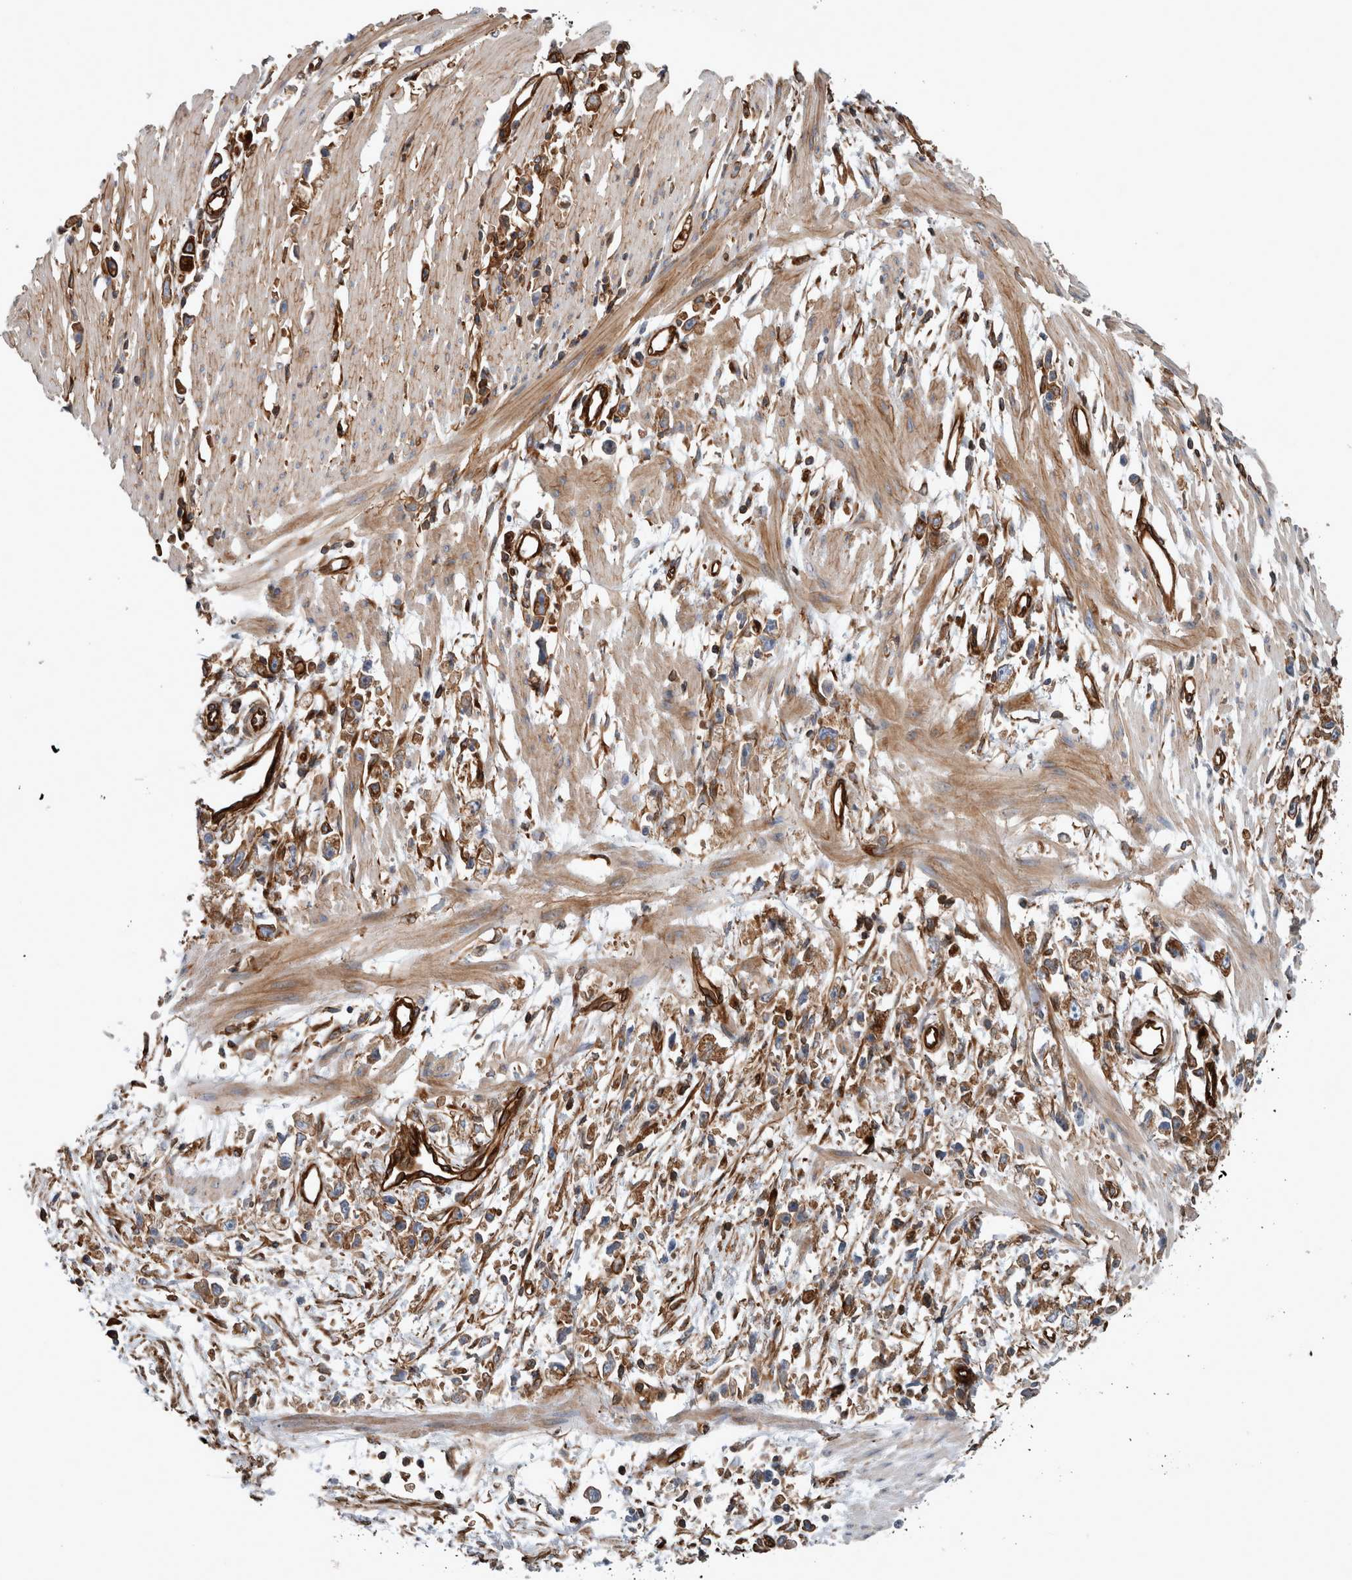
{"staining": {"intensity": "strong", "quantity": ">75%", "location": "cytoplasmic/membranous"}, "tissue": "stomach cancer", "cell_type": "Tumor cells", "image_type": "cancer", "snomed": [{"axis": "morphology", "description": "Adenocarcinoma, NOS"}, {"axis": "topography", "description": "Stomach"}], "caption": "Tumor cells reveal high levels of strong cytoplasmic/membranous positivity in about >75% of cells in stomach cancer (adenocarcinoma).", "gene": "PLEC", "patient": {"sex": "female", "age": 59}}